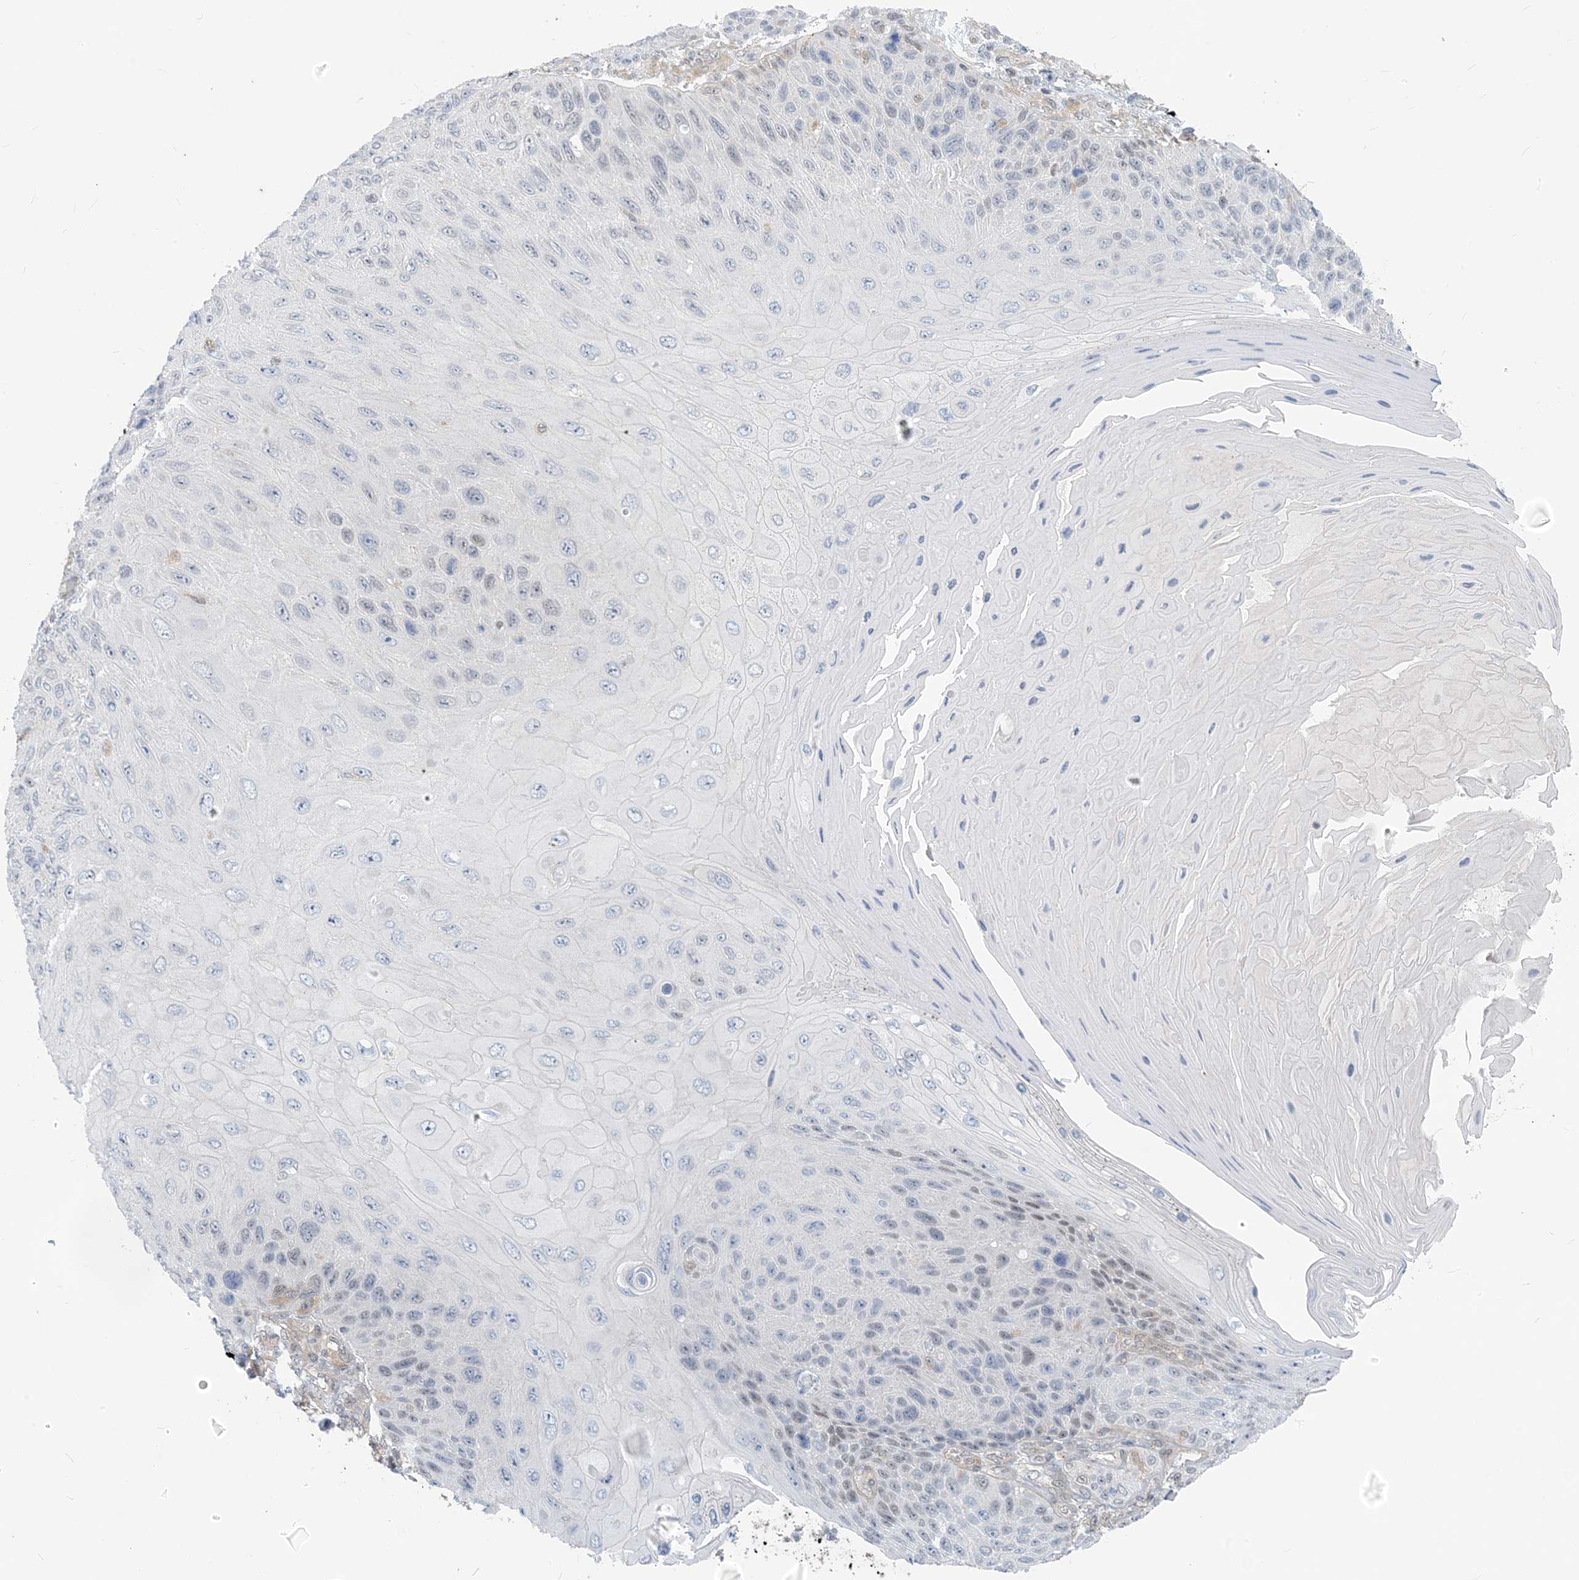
{"staining": {"intensity": "negative", "quantity": "none", "location": "none"}, "tissue": "skin cancer", "cell_type": "Tumor cells", "image_type": "cancer", "snomed": [{"axis": "morphology", "description": "Squamous cell carcinoma, NOS"}, {"axis": "topography", "description": "Skin"}], "caption": "Immunohistochemistry (IHC) of human skin cancer reveals no expression in tumor cells.", "gene": "ZC3H12A", "patient": {"sex": "female", "age": 88}}